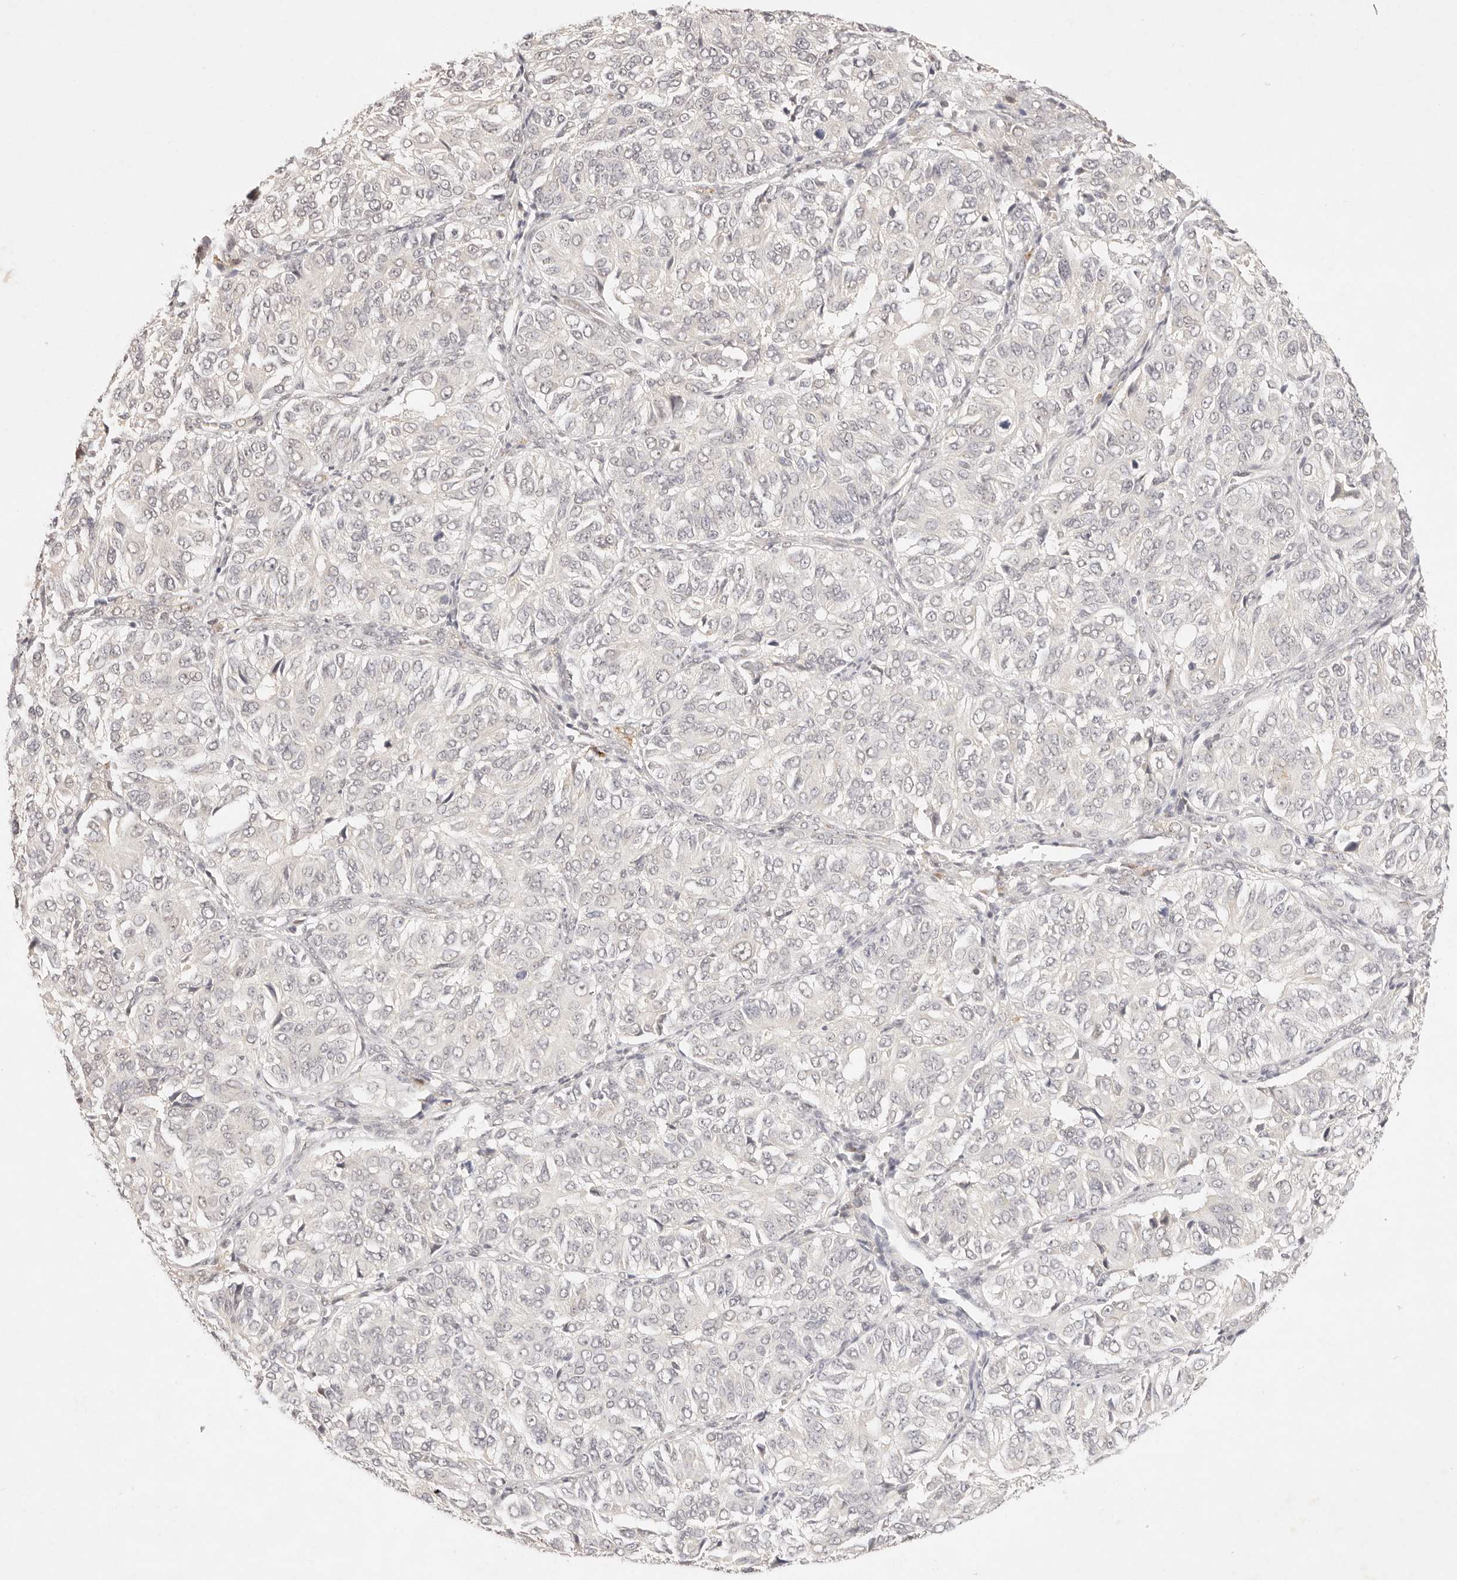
{"staining": {"intensity": "negative", "quantity": "none", "location": "none"}, "tissue": "ovarian cancer", "cell_type": "Tumor cells", "image_type": "cancer", "snomed": [{"axis": "morphology", "description": "Carcinoma, endometroid"}, {"axis": "topography", "description": "Ovary"}], "caption": "Tumor cells are negative for brown protein staining in ovarian cancer (endometroid carcinoma).", "gene": "GPR156", "patient": {"sex": "female", "age": 51}}